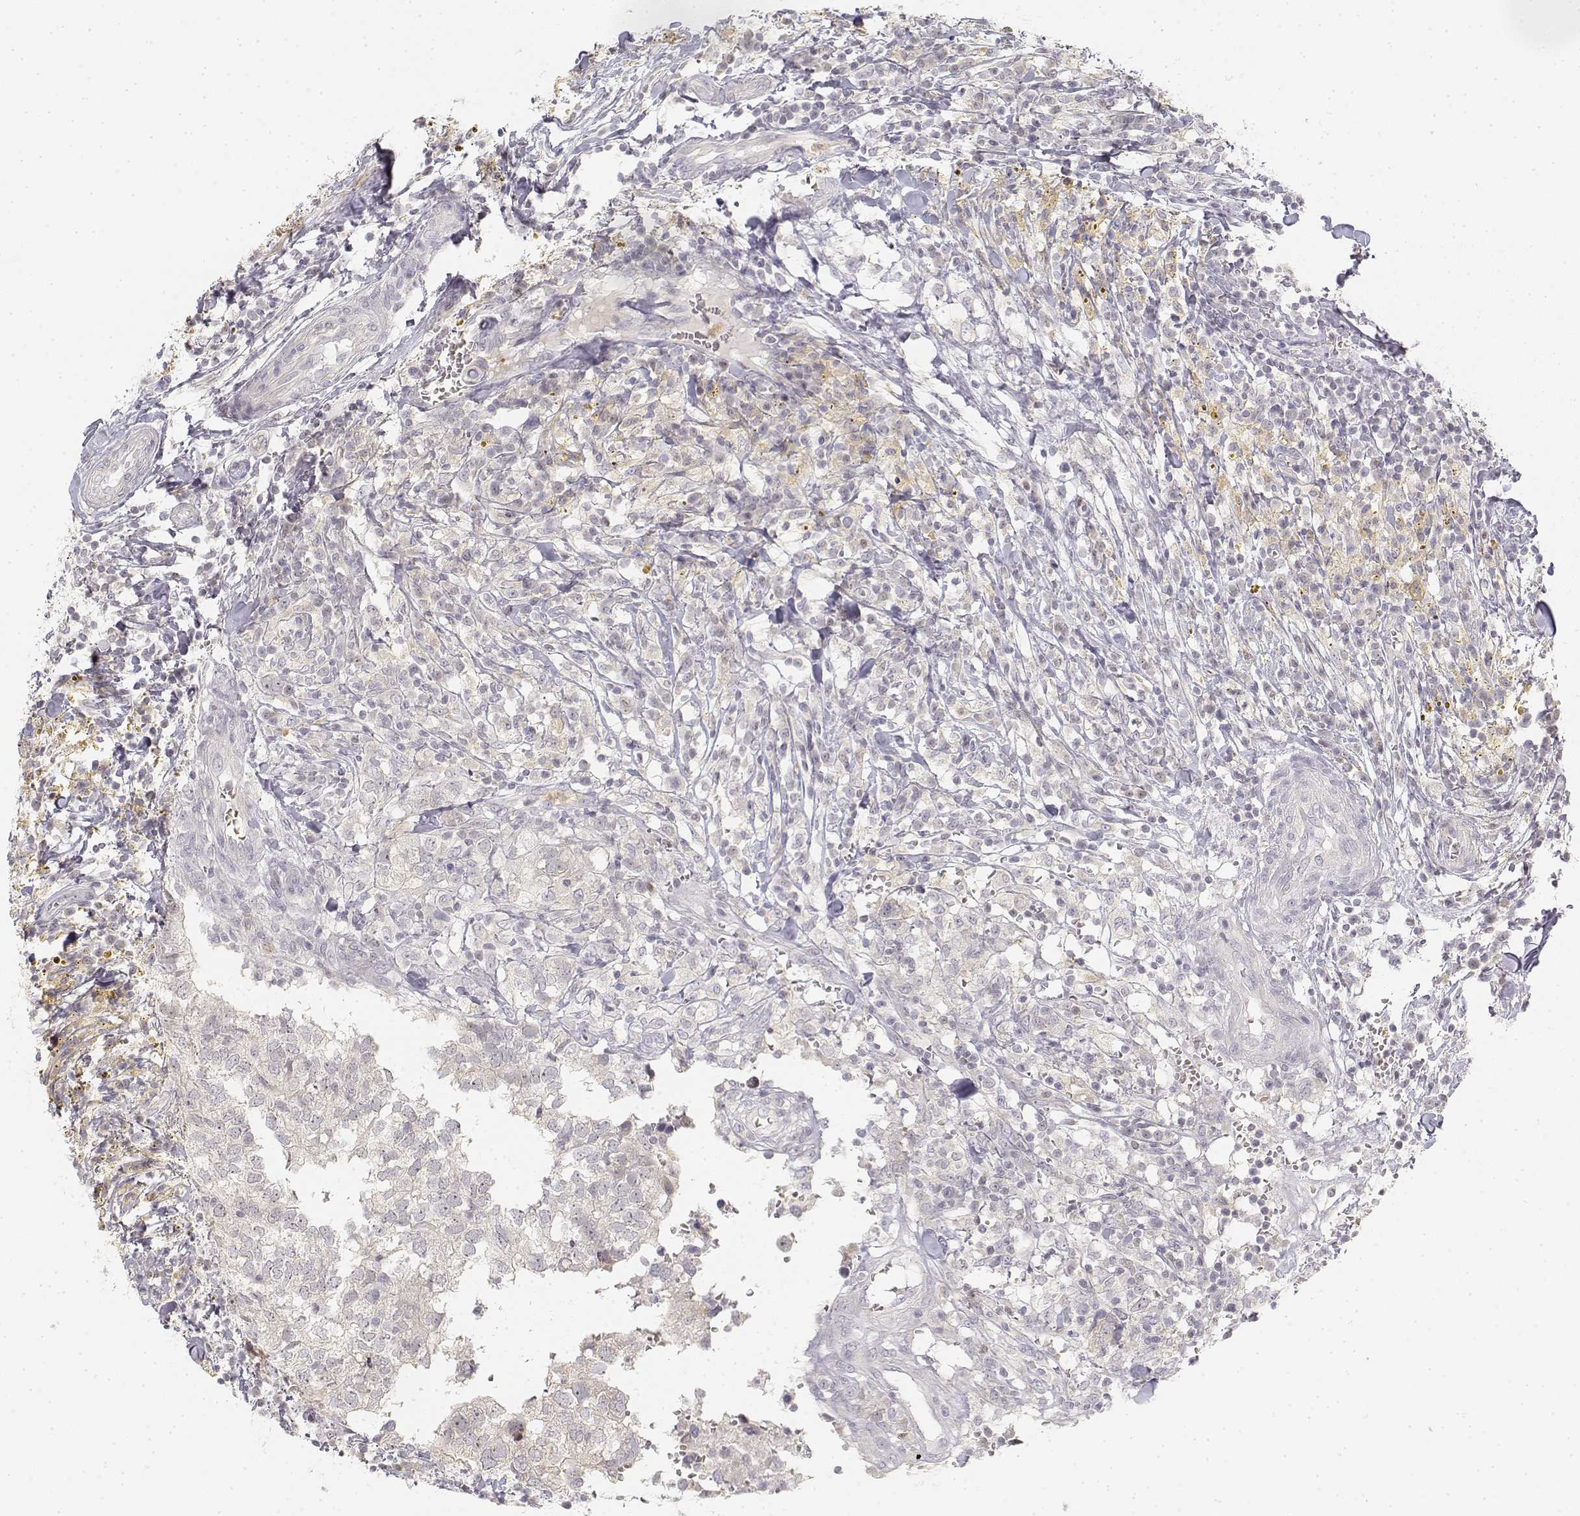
{"staining": {"intensity": "negative", "quantity": "none", "location": "none"}, "tissue": "breast cancer", "cell_type": "Tumor cells", "image_type": "cancer", "snomed": [{"axis": "morphology", "description": "Duct carcinoma"}, {"axis": "topography", "description": "Breast"}], "caption": "Tumor cells are negative for brown protein staining in breast cancer.", "gene": "GLIPR1L2", "patient": {"sex": "female", "age": 30}}